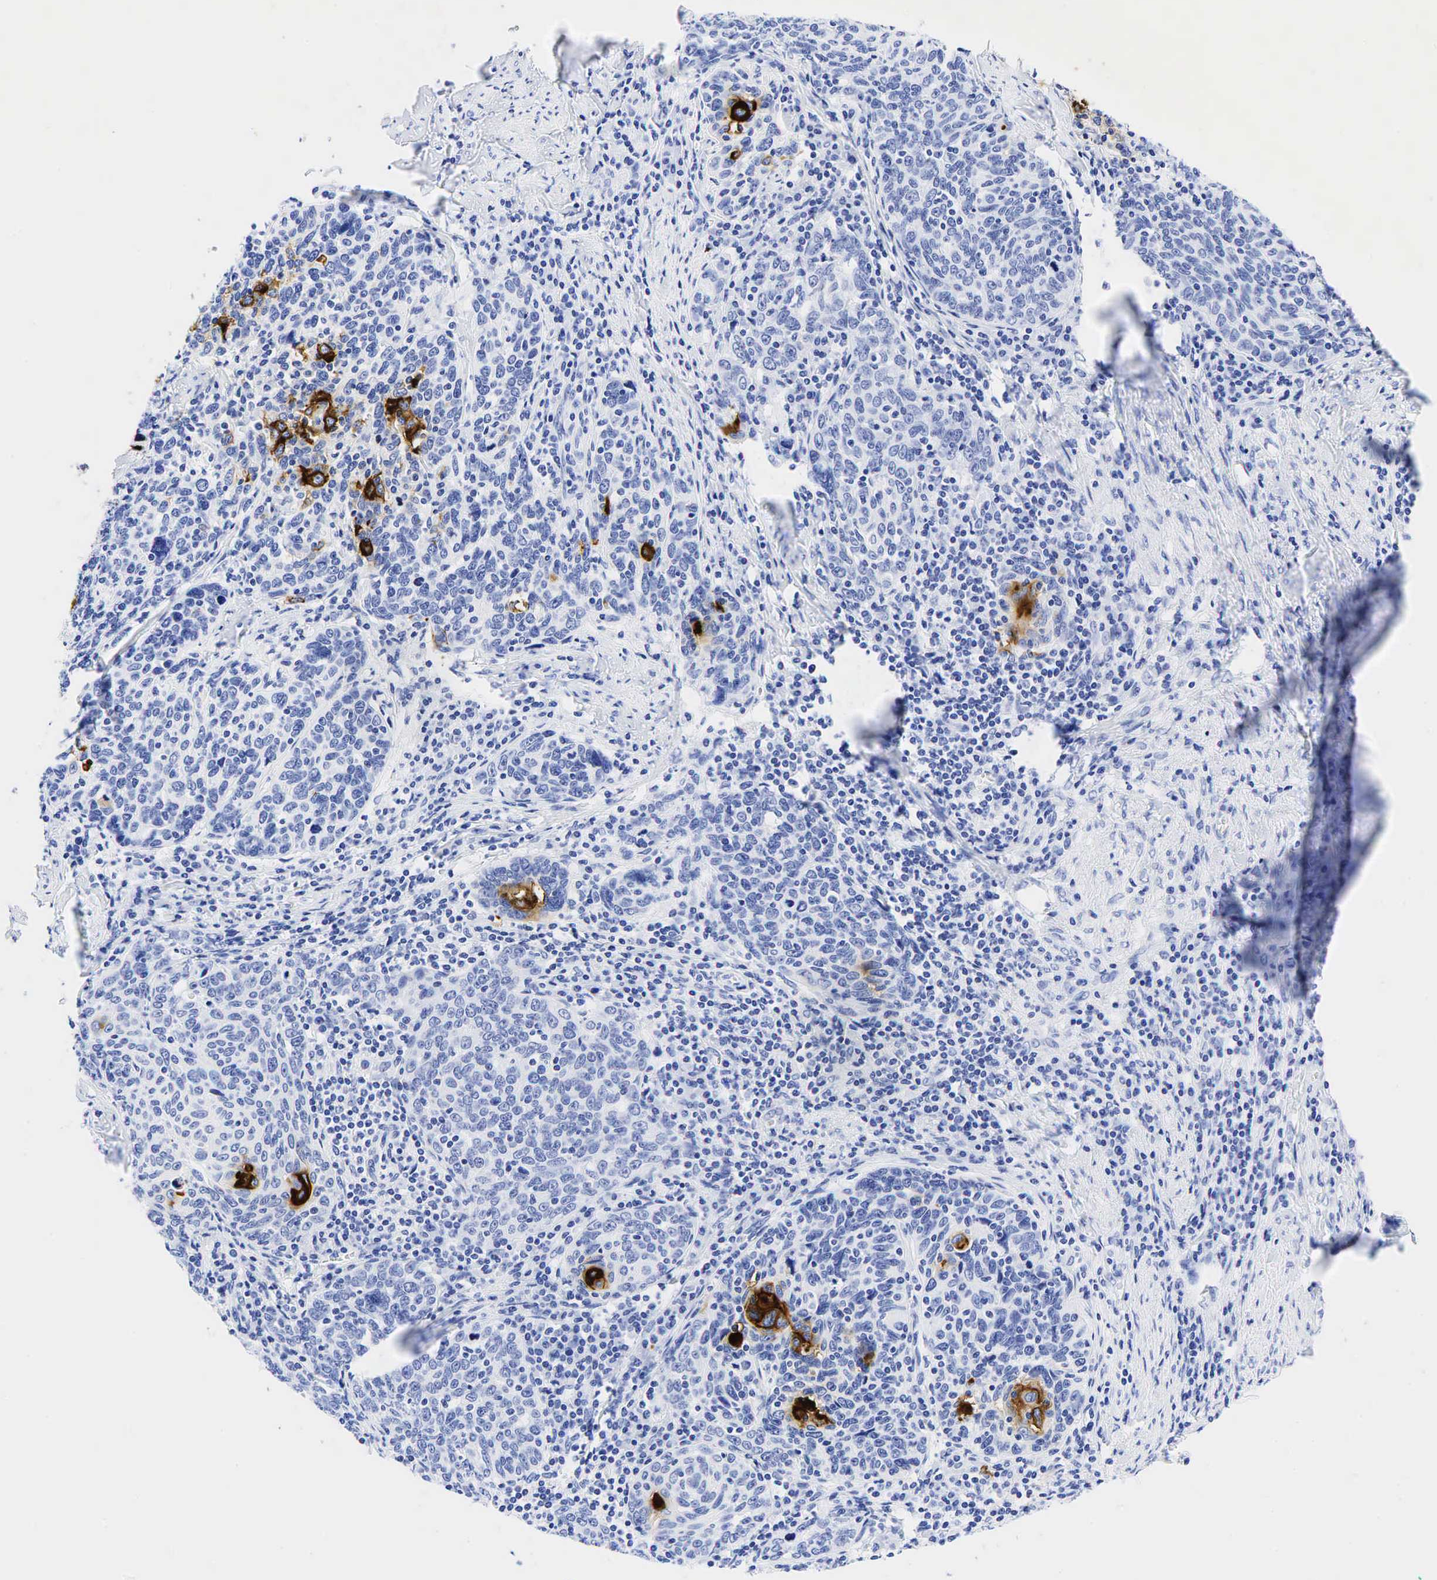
{"staining": {"intensity": "strong", "quantity": "<25%", "location": "cytoplasmic/membranous"}, "tissue": "cervical cancer", "cell_type": "Tumor cells", "image_type": "cancer", "snomed": [{"axis": "morphology", "description": "Squamous cell carcinoma, NOS"}, {"axis": "topography", "description": "Cervix"}], "caption": "Brown immunohistochemical staining in cervical squamous cell carcinoma demonstrates strong cytoplasmic/membranous positivity in about <25% of tumor cells. Nuclei are stained in blue.", "gene": "CEACAM5", "patient": {"sex": "female", "age": 41}}